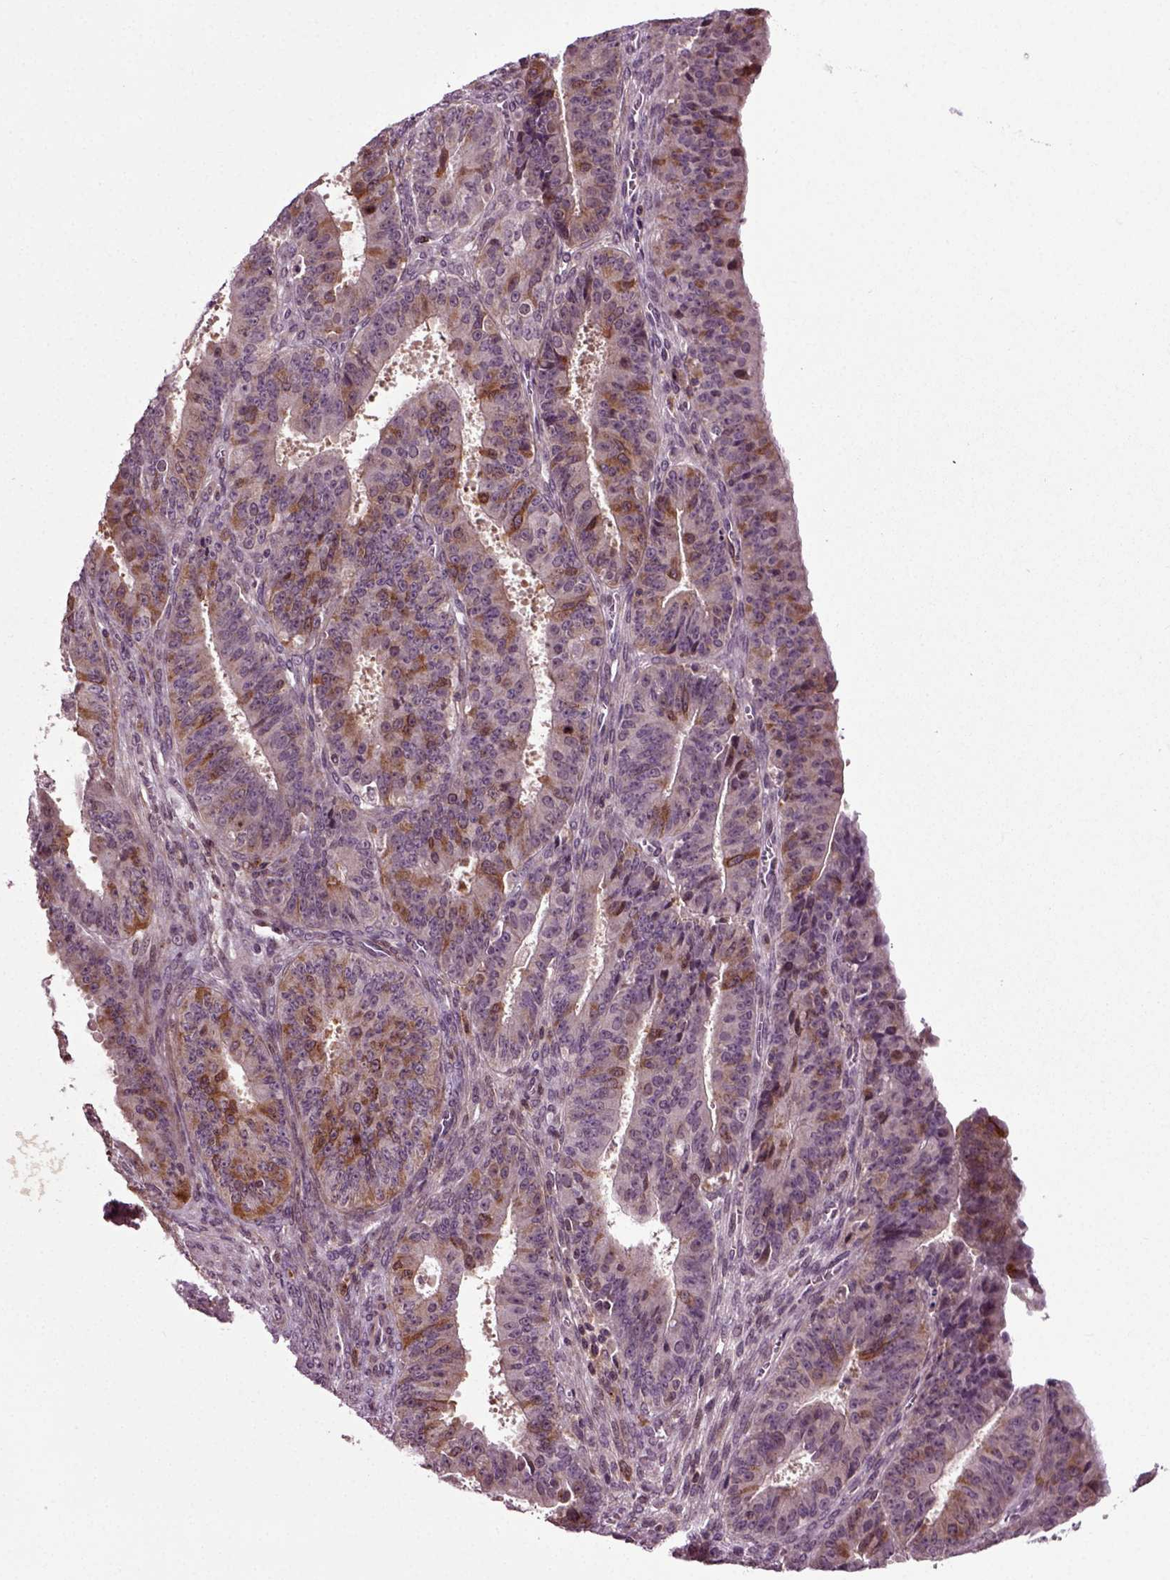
{"staining": {"intensity": "strong", "quantity": "<25%", "location": "cytoplasmic/membranous"}, "tissue": "ovarian cancer", "cell_type": "Tumor cells", "image_type": "cancer", "snomed": [{"axis": "morphology", "description": "Carcinoma, endometroid"}, {"axis": "topography", "description": "Ovary"}], "caption": "Strong cytoplasmic/membranous positivity for a protein is appreciated in approximately <25% of tumor cells of endometroid carcinoma (ovarian) using immunohistochemistry.", "gene": "KNSTRN", "patient": {"sex": "female", "age": 42}}